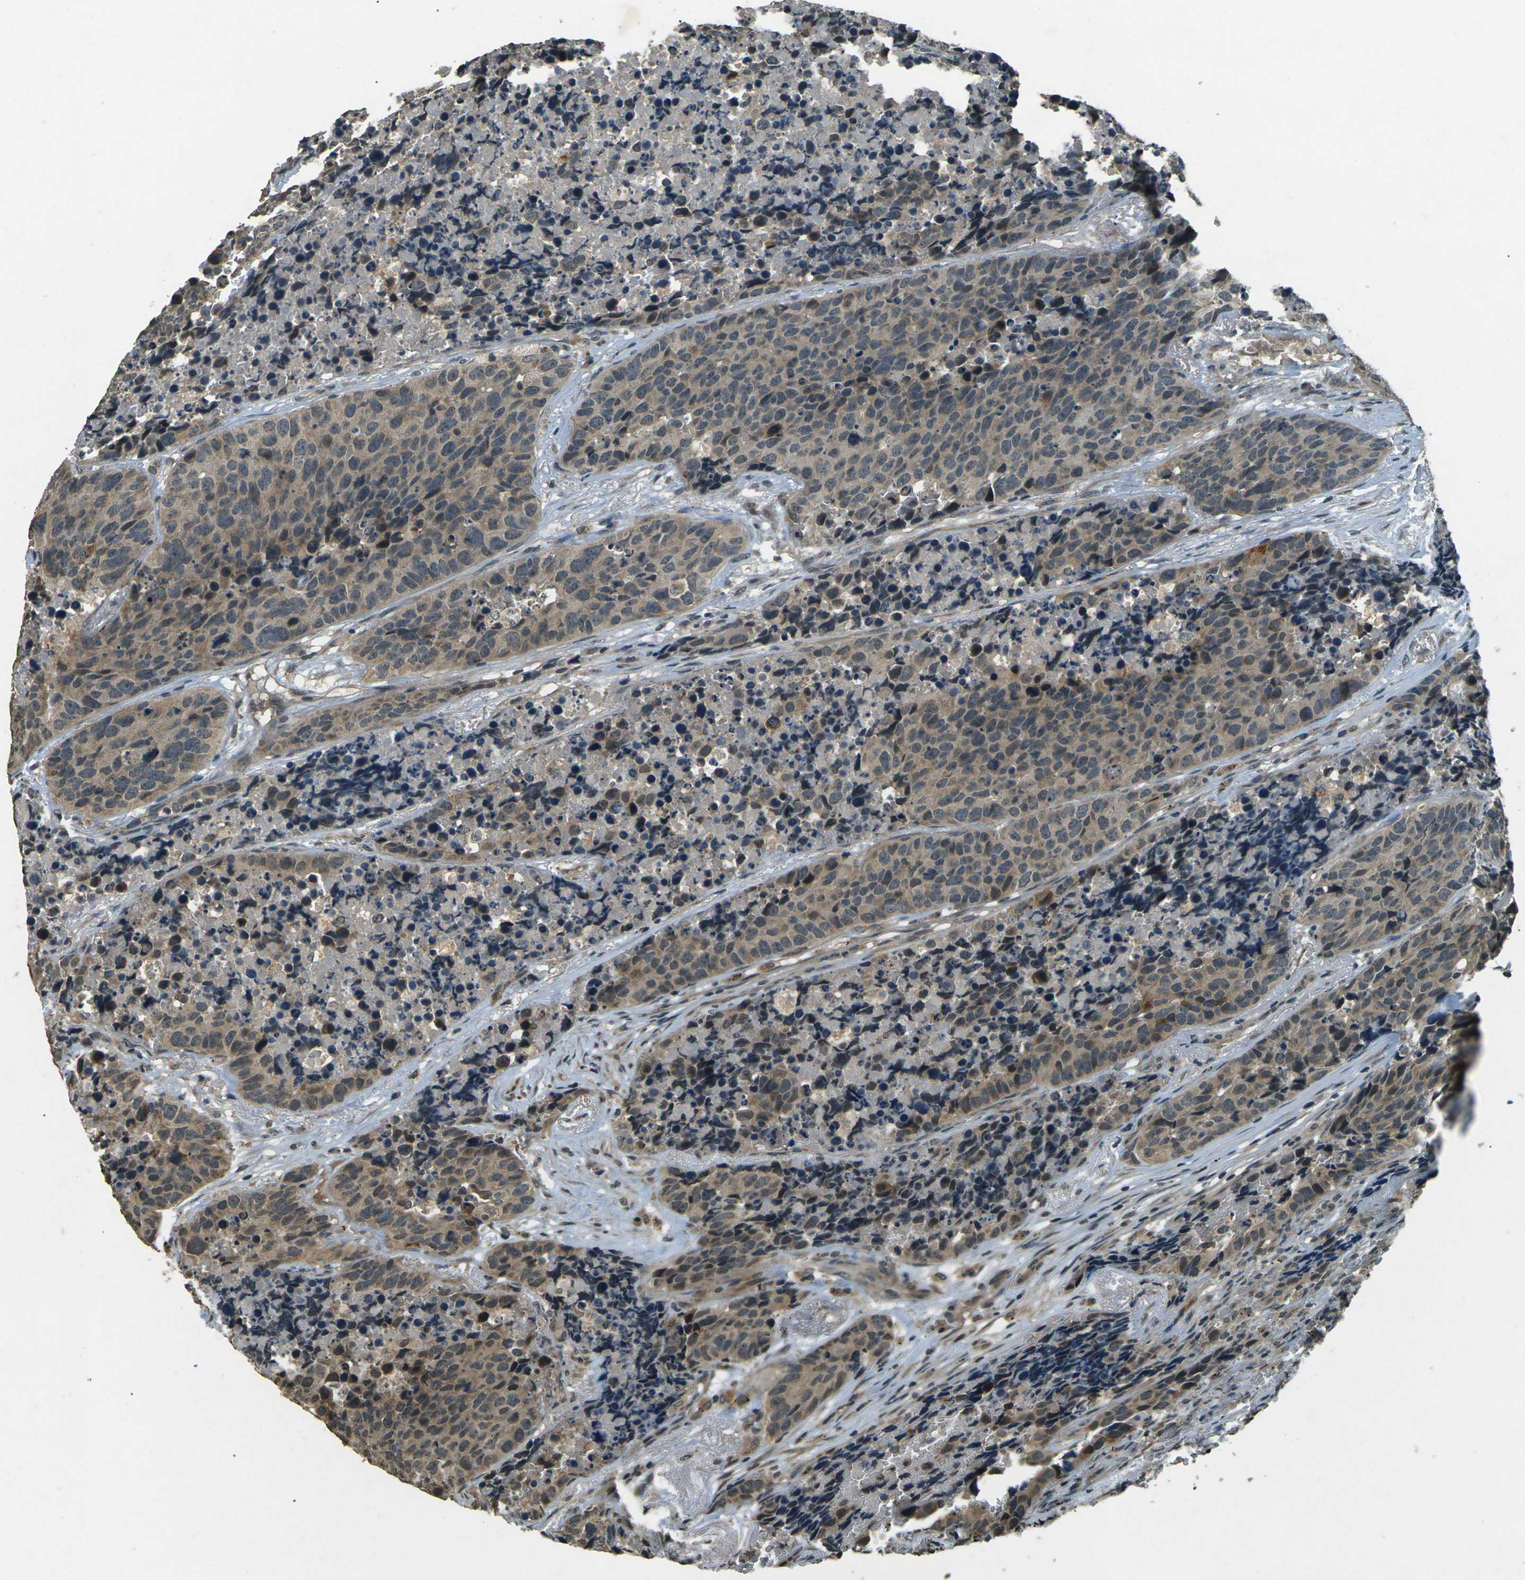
{"staining": {"intensity": "moderate", "quantity": ">75%", "location": "cytoplasmic/membranous"}, "tissue": "carcinoid", "cell_type": "Tumor cells", "image_type": "cancer", "snomed": [{"axis": "morphology", "description": "Carcinoid, malignant, NOS"}, {"axis": "topography", "description": "Lung"}], "caption": "Immunohistochemistry (IHC) micrograph of carcinoid stained for a protein (brown), which exhibits medium levels of moderate cytoplasmic/membranous positivity in about >75% of tumor cells.", "gene": "PDE2A", "patient": {"sex": "male", "age": 60}}